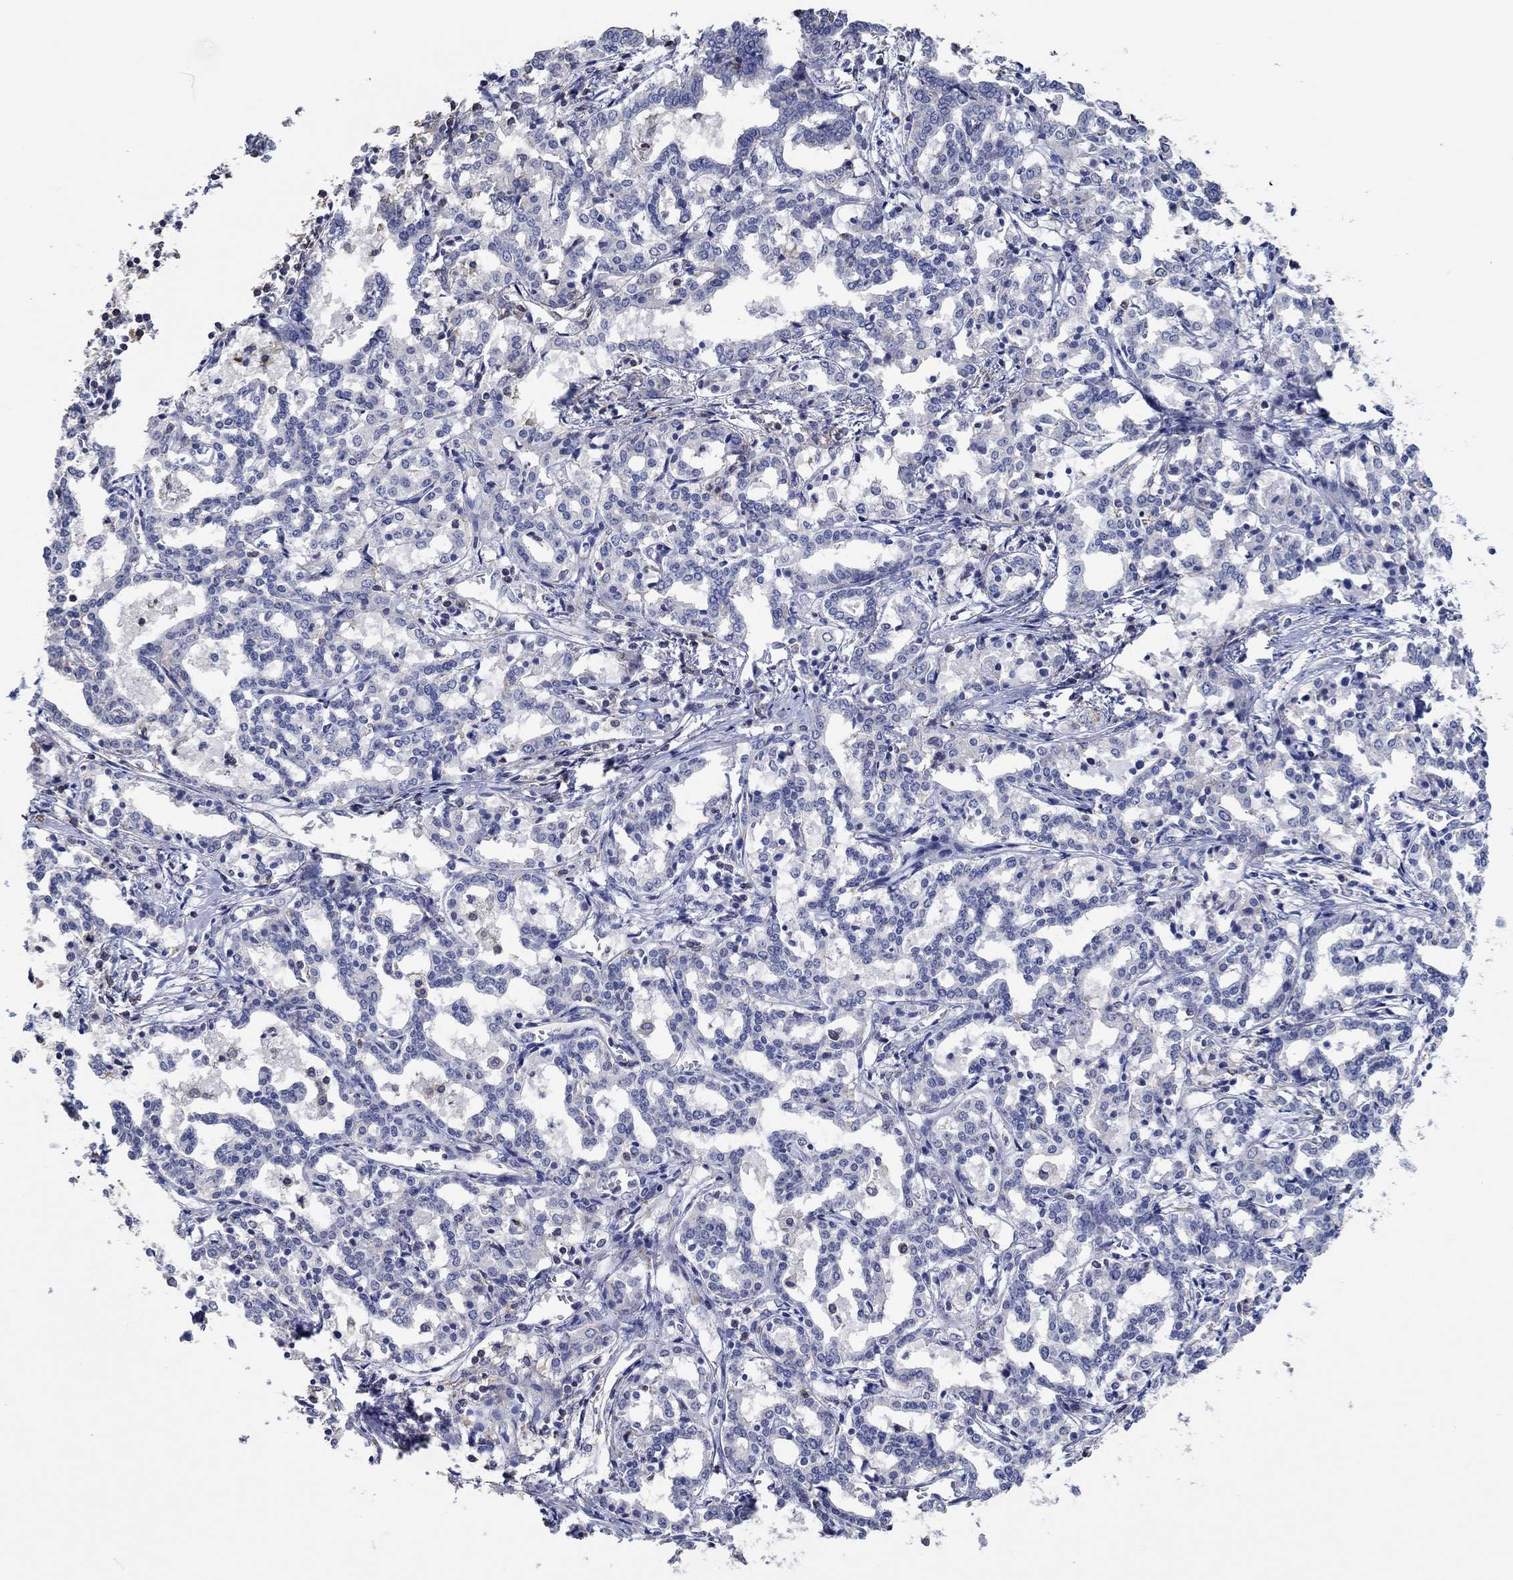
{"staining": {"intensity": "negative", "quantity": "none", "location": "none"}, "tissue": "liver cancer", "cell_type": "Tumor cells", "image_type": "cancer", "snomed": [{"axis": "morphology", "description": "Cholangiocarcinoma"}, {"axis": "topography", "description": "Liver"}], "caption": "Immunohistochemistry of human liver cancer shows no staining in tumor cells. (Immunohistochemistry (ihc), brightfield microscopy, high magnification).", "gene": "TNFAIP8L3", "patient": {"sex": "female", "age": 47}}